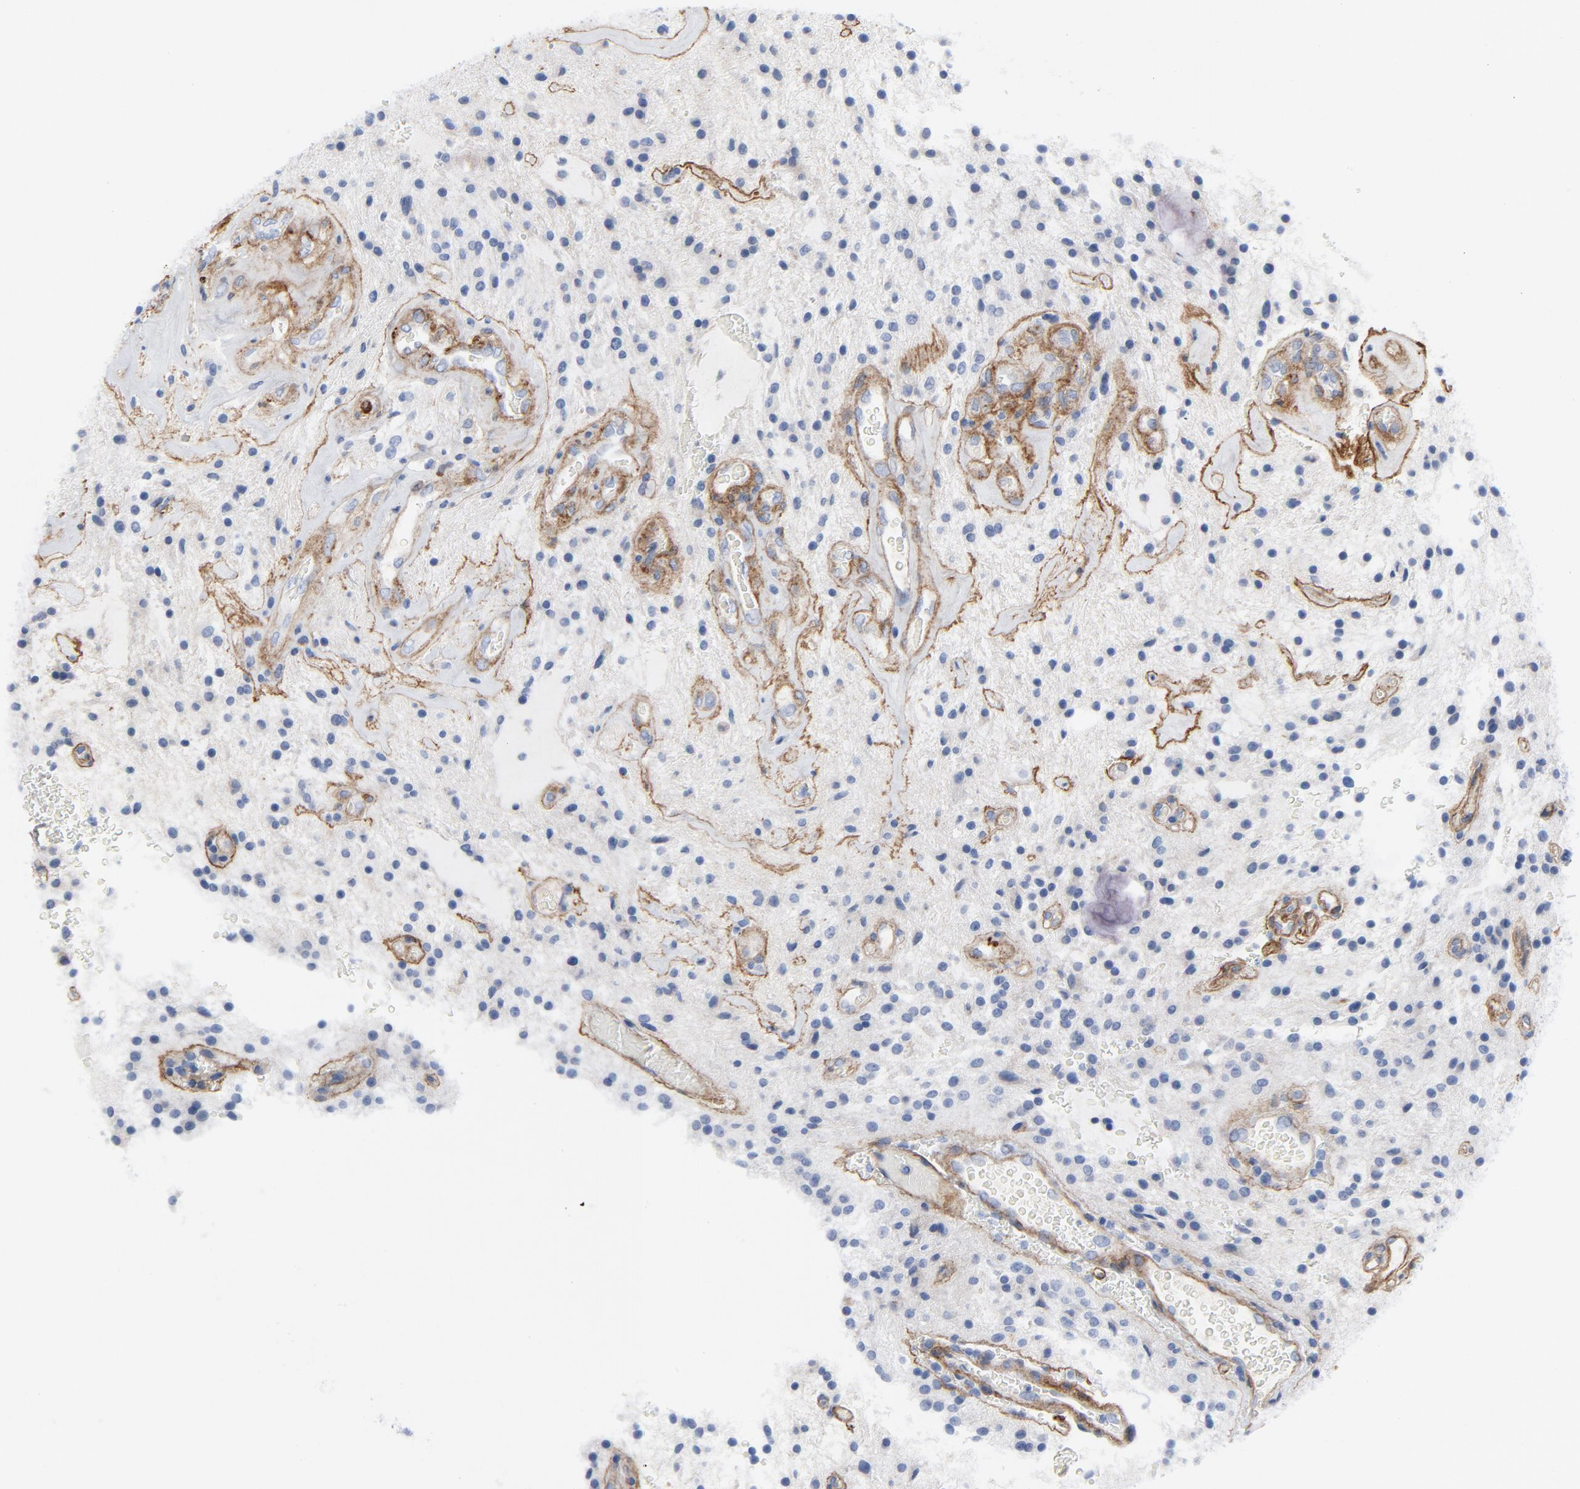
{"staining": {"intensity": "negative", "quantity": "none", "location": "none"}, "tissue": "glioma", "cell_type": "Tumor cells", "image_type": "cancer", "snomed": [{"axis": "morphology", "description": "Glioma, malignant, NOS"}, {"axis": "topography", "description": "Cerebellum"}], "caption": "High power microscopy histopathology image of an immunohistochemistry histopathology image of glioma, revealing no significant expression in tumor cells.", "gene": "LAMC1", "patient": {"sex": "female", "age": 10}}